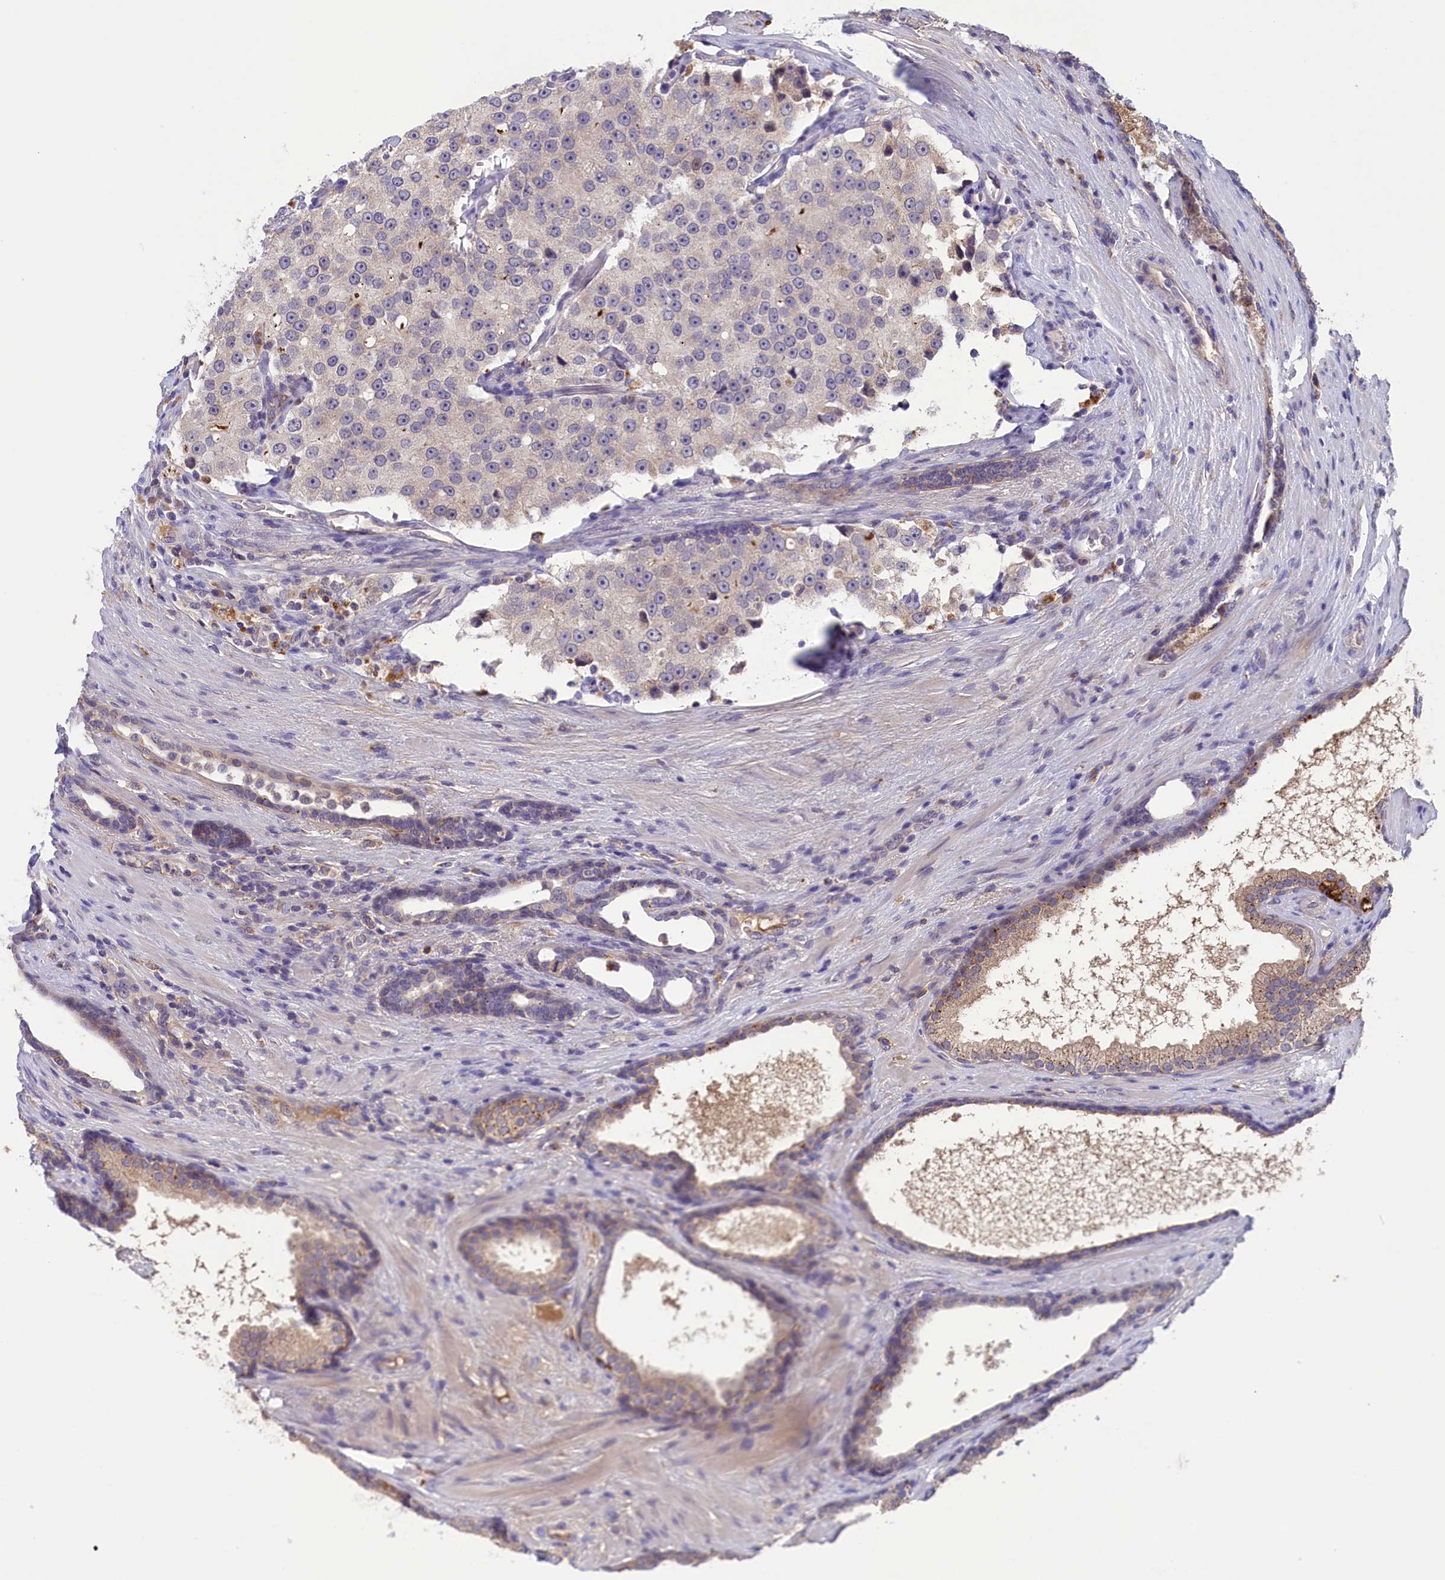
{"staining": {"intensity": "negative", "quantity": "none", "location": "none"}, "tissue": "prostate cancer", "cell_type": "Tumor cells", "image_type": "cancer", "snomed": [{"axis": "morphology", "description": "Adenocarcinoma, High grade"}, {"axis": "topography", "description": "Prostate"}], "caption": "Tumor cells are negative for protein expression in human prostate cancer.", "gene": "STYX", "patient": {"sex": "male", "age": 70}}